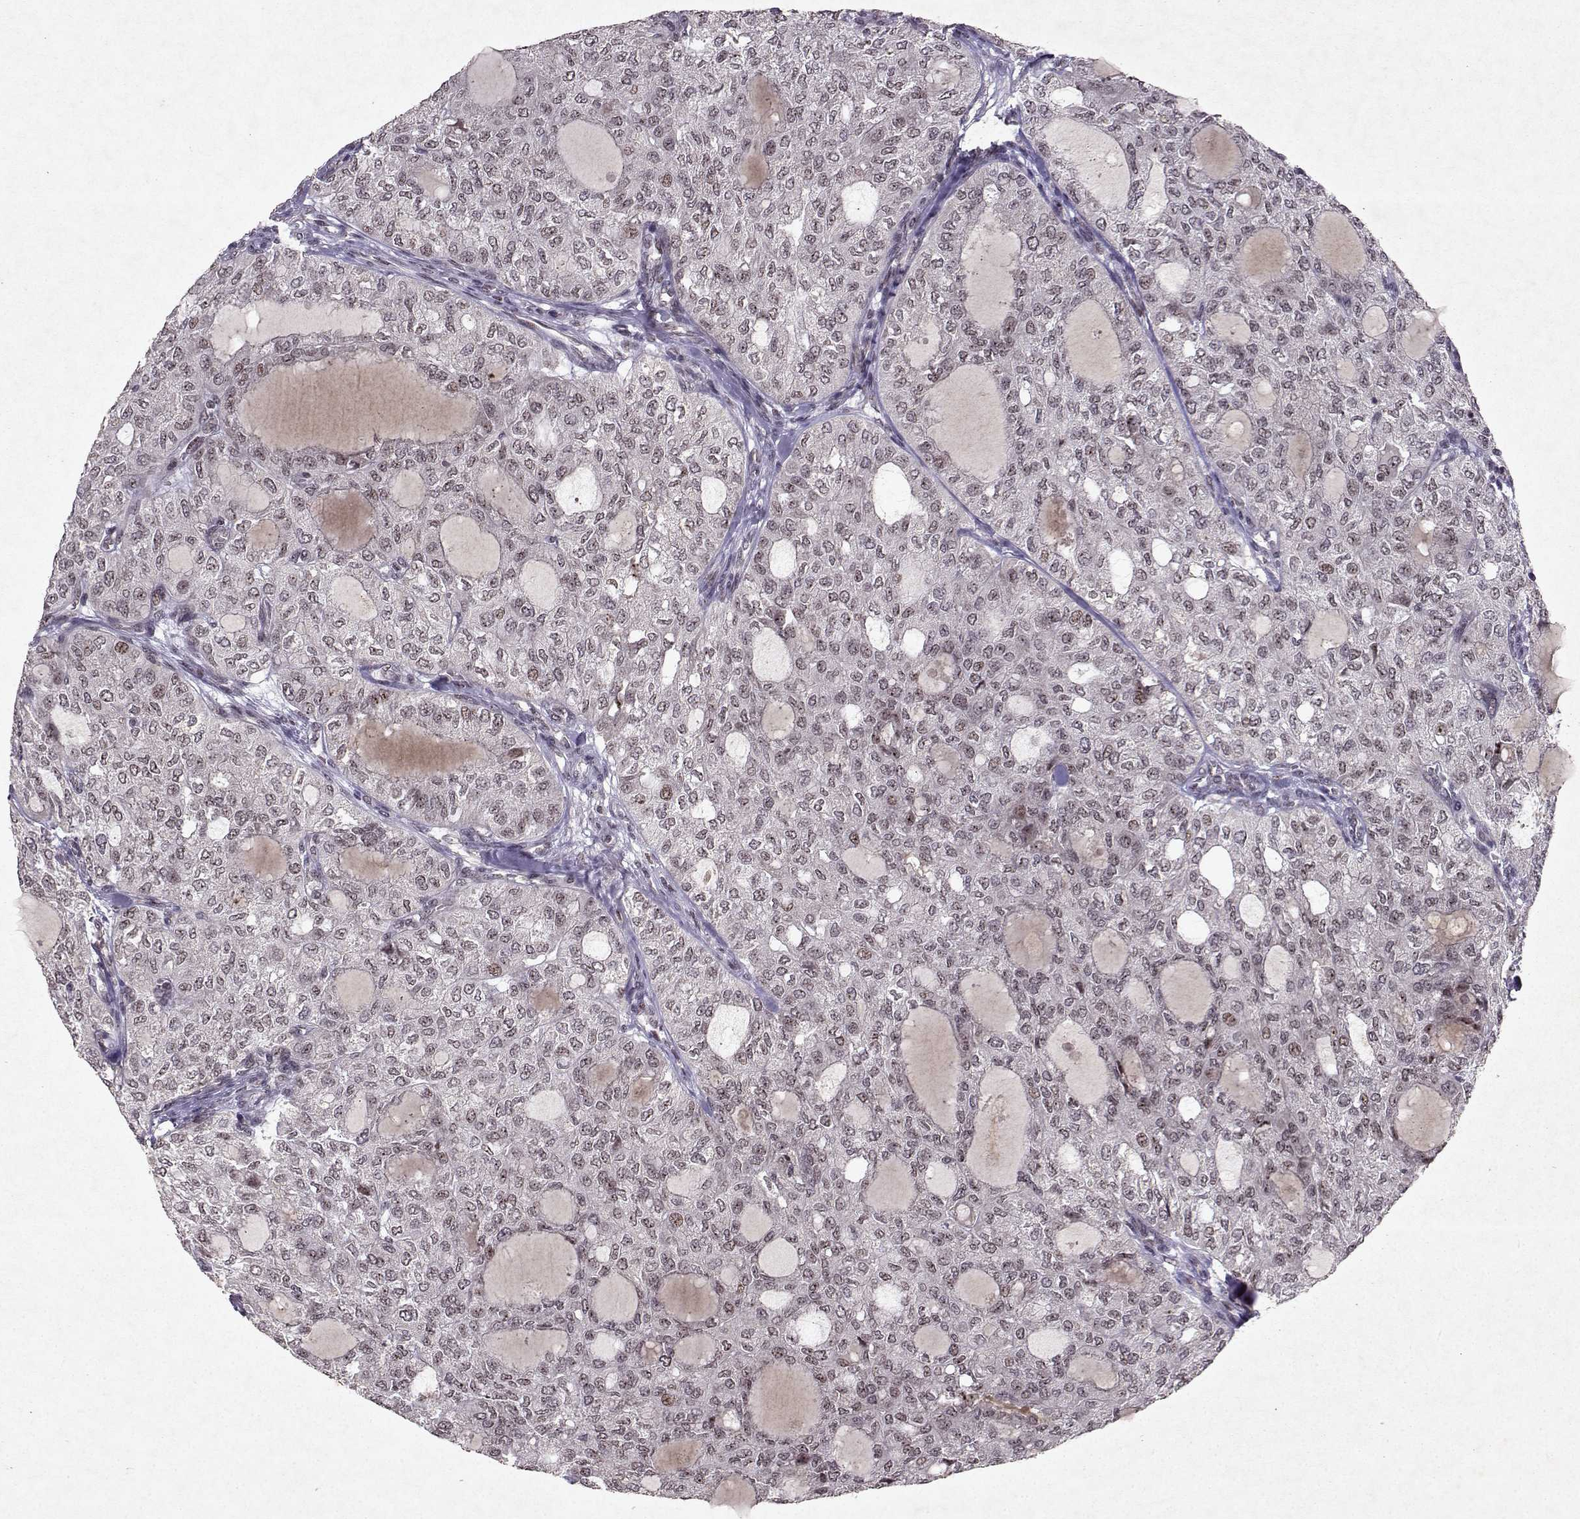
{"staining": {"intensity": "negative", "quantity": "none", "location": "none"}, "tissue": "thyroid cancer", "cell_type": "Tumor cells", "image_type": "cancer", "snomed": [{"axis": "morphology", "description": "Follicular adenoma carcinoma, NOS"}, {"axis": "topography", "description": "Thyroid gland"}], "caption": "Thyroid cancer (follicular adenoma carcinoma) was stained to show a protein in brown. There is no significant positivity in tumor cells.", "gene": "DDX56", "patient": {"sex": "male", "age": 75}}